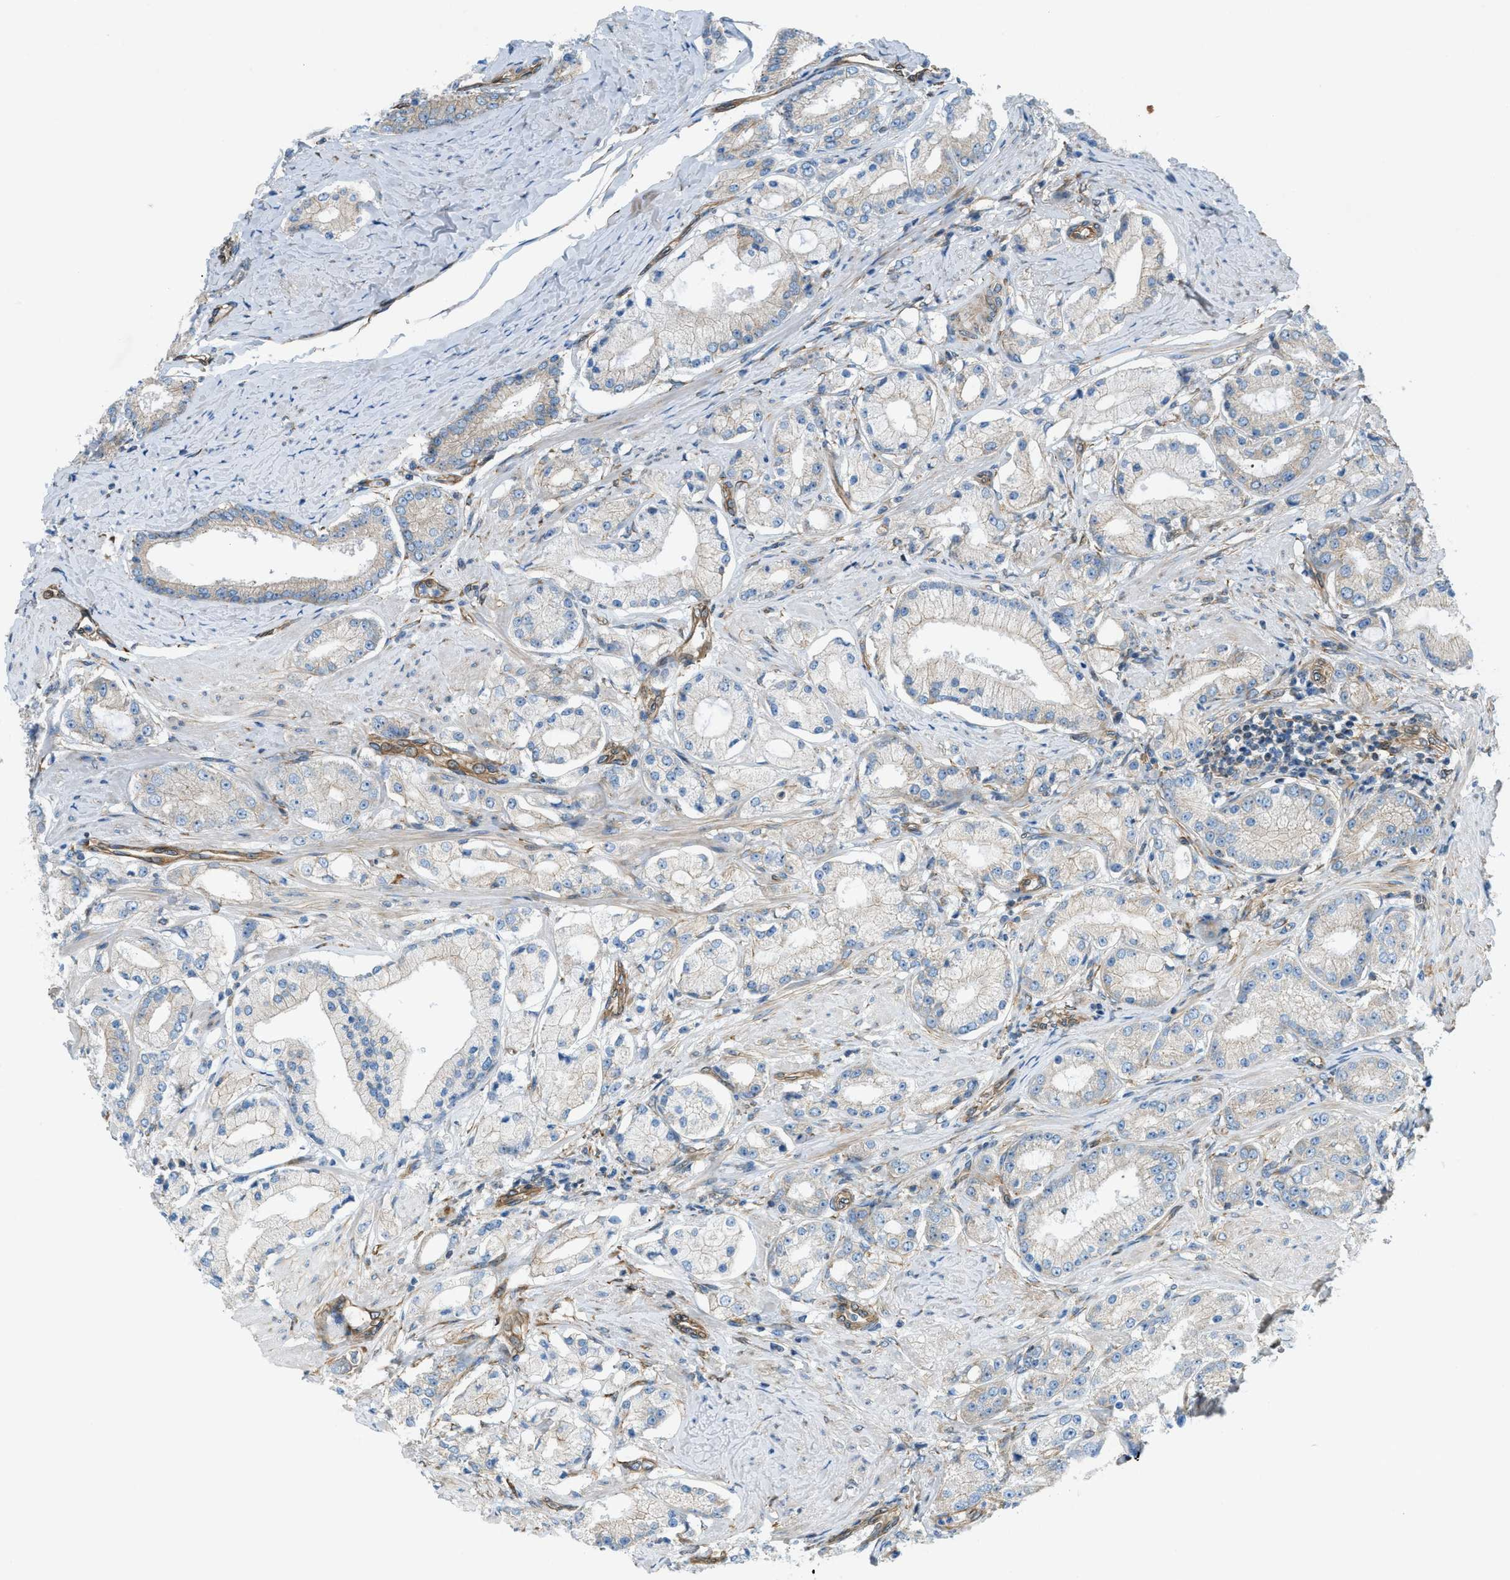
{"staining": {"intensity": "negative", "quantity": "none", "location": "none"}, "tissue": "prostate cancer", "cell_type": "Tumor cells", "image_type": "cancer", "snomed": [{"axis": "morphology", "description": "Adenocarcinoma, Low grade"}, {"axis": "topography", "description": "Prostate"}], "caption": "There is no significant staining in tumor cells of low-grade adenocarcinoma (prostate).", "gene": "DMAC1", "patient": {"sex": "male", "age": 63}}